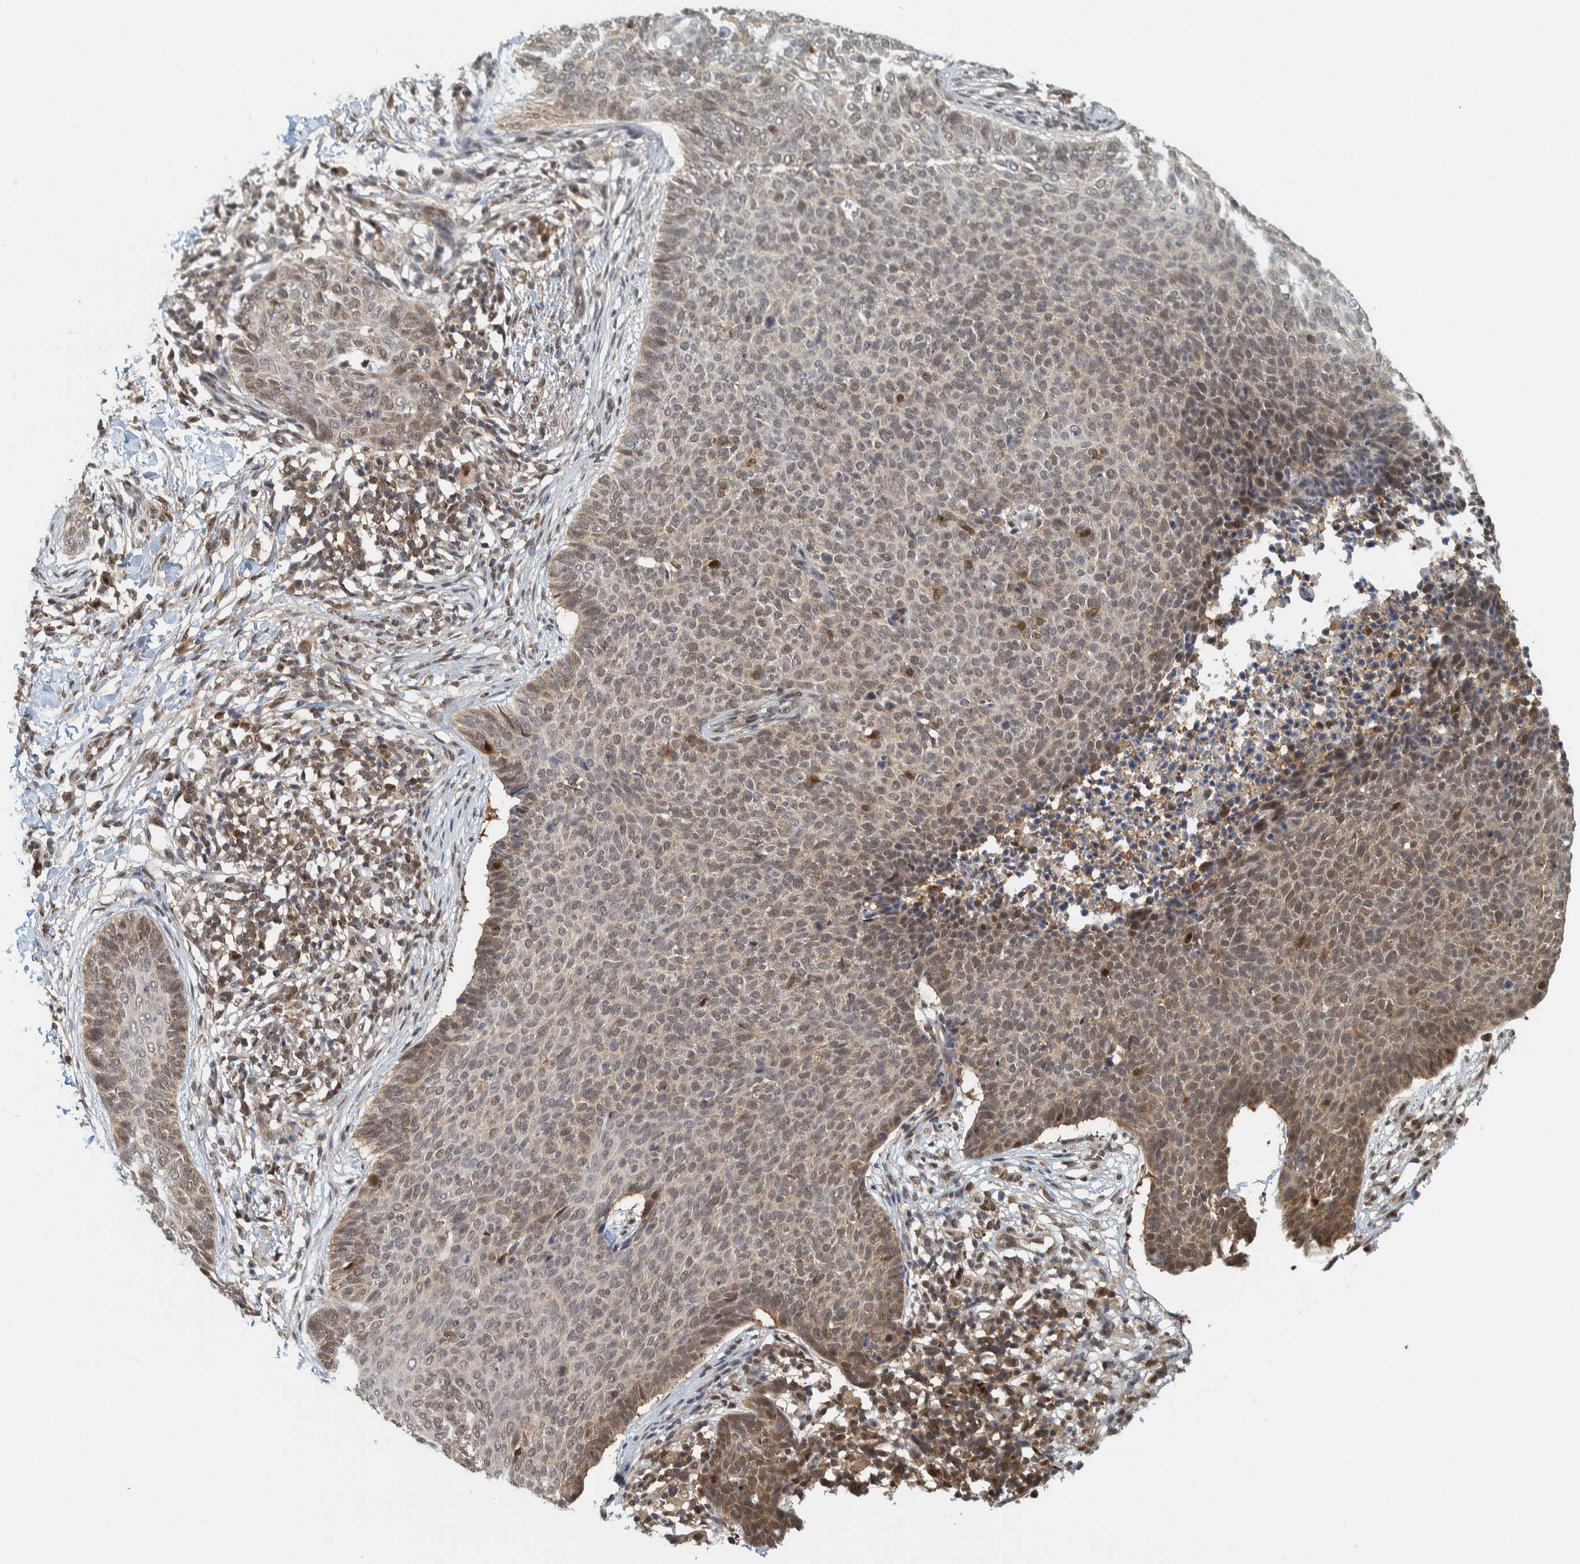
{"staining": {"intensity": "weak", "quantity": "25%-75%", "location": "cytoplasmic/membranous,nuclear"}, "tissue": "skin cancer", "cell_type": "Tumor cells", "image_type": "cancer", "snomed": [{"axis": "morphology", "description": "Normal tissue, NOS"}, {"axis": "morphology", "description": "Basal cell carcinoma"}, {"axis": "topography", "description": "Skin"}], "caption": "IHC of human skin basal cell carcinoma reveals low levels of weak cytoplasmic/membranous and nuclear staining in about 25%-75% of tumor cells. The staining was performed using DAB (3,3'-diaminobenzidine) to visualize the protein expression in brown, while the nuclei were stained in blue with hematoxylin (Magnification: 20x).", "gene": "COPS3", "patient": {"sex": "male", "age": 50}}